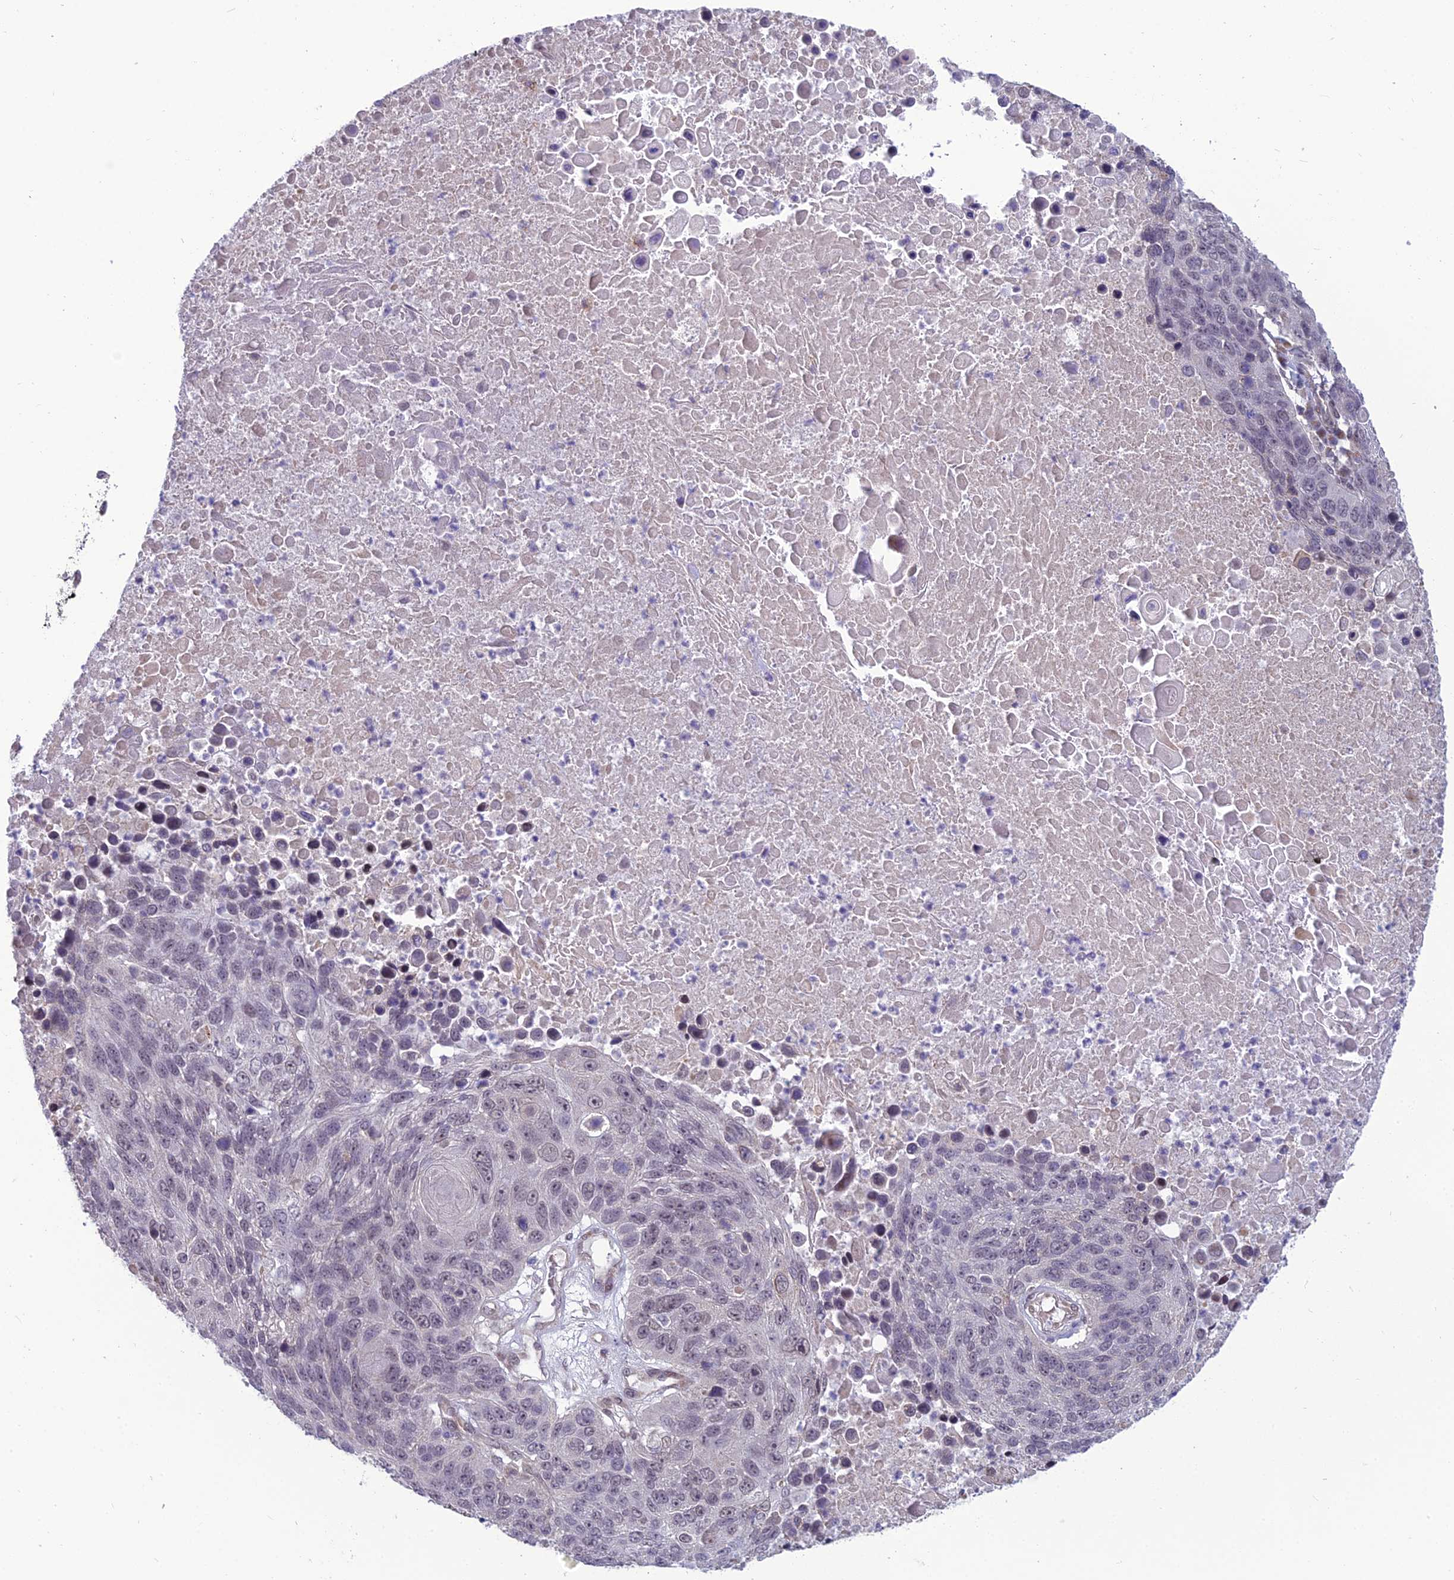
{"staining": {"intensity": "negative", "quantity": "none", "location": "none"}, "tissue": "lung cancer", "cell_type": "Tumor cells", "image_type": "cancer", "snomed": [{"axis": "morphology", "description": "Normal tissue, NOS"}, {"axis": "morphology", "description": "Squamous cell carcinoma, NOS"}, {"axis": "topography", "description": "Lymph node"}, {"axis": "topography", "description": "Lung"}], "caption": "Immunohistochemical staining of human squamous cell carcinoma (lung) reveals no significant expression in tumor cells. The staining is performed using DAB brown chromogen with nuclei counter-stained in using hematoxylin.", "gene": "FBRS", "patient": {"sex": "male", "age": 66}}